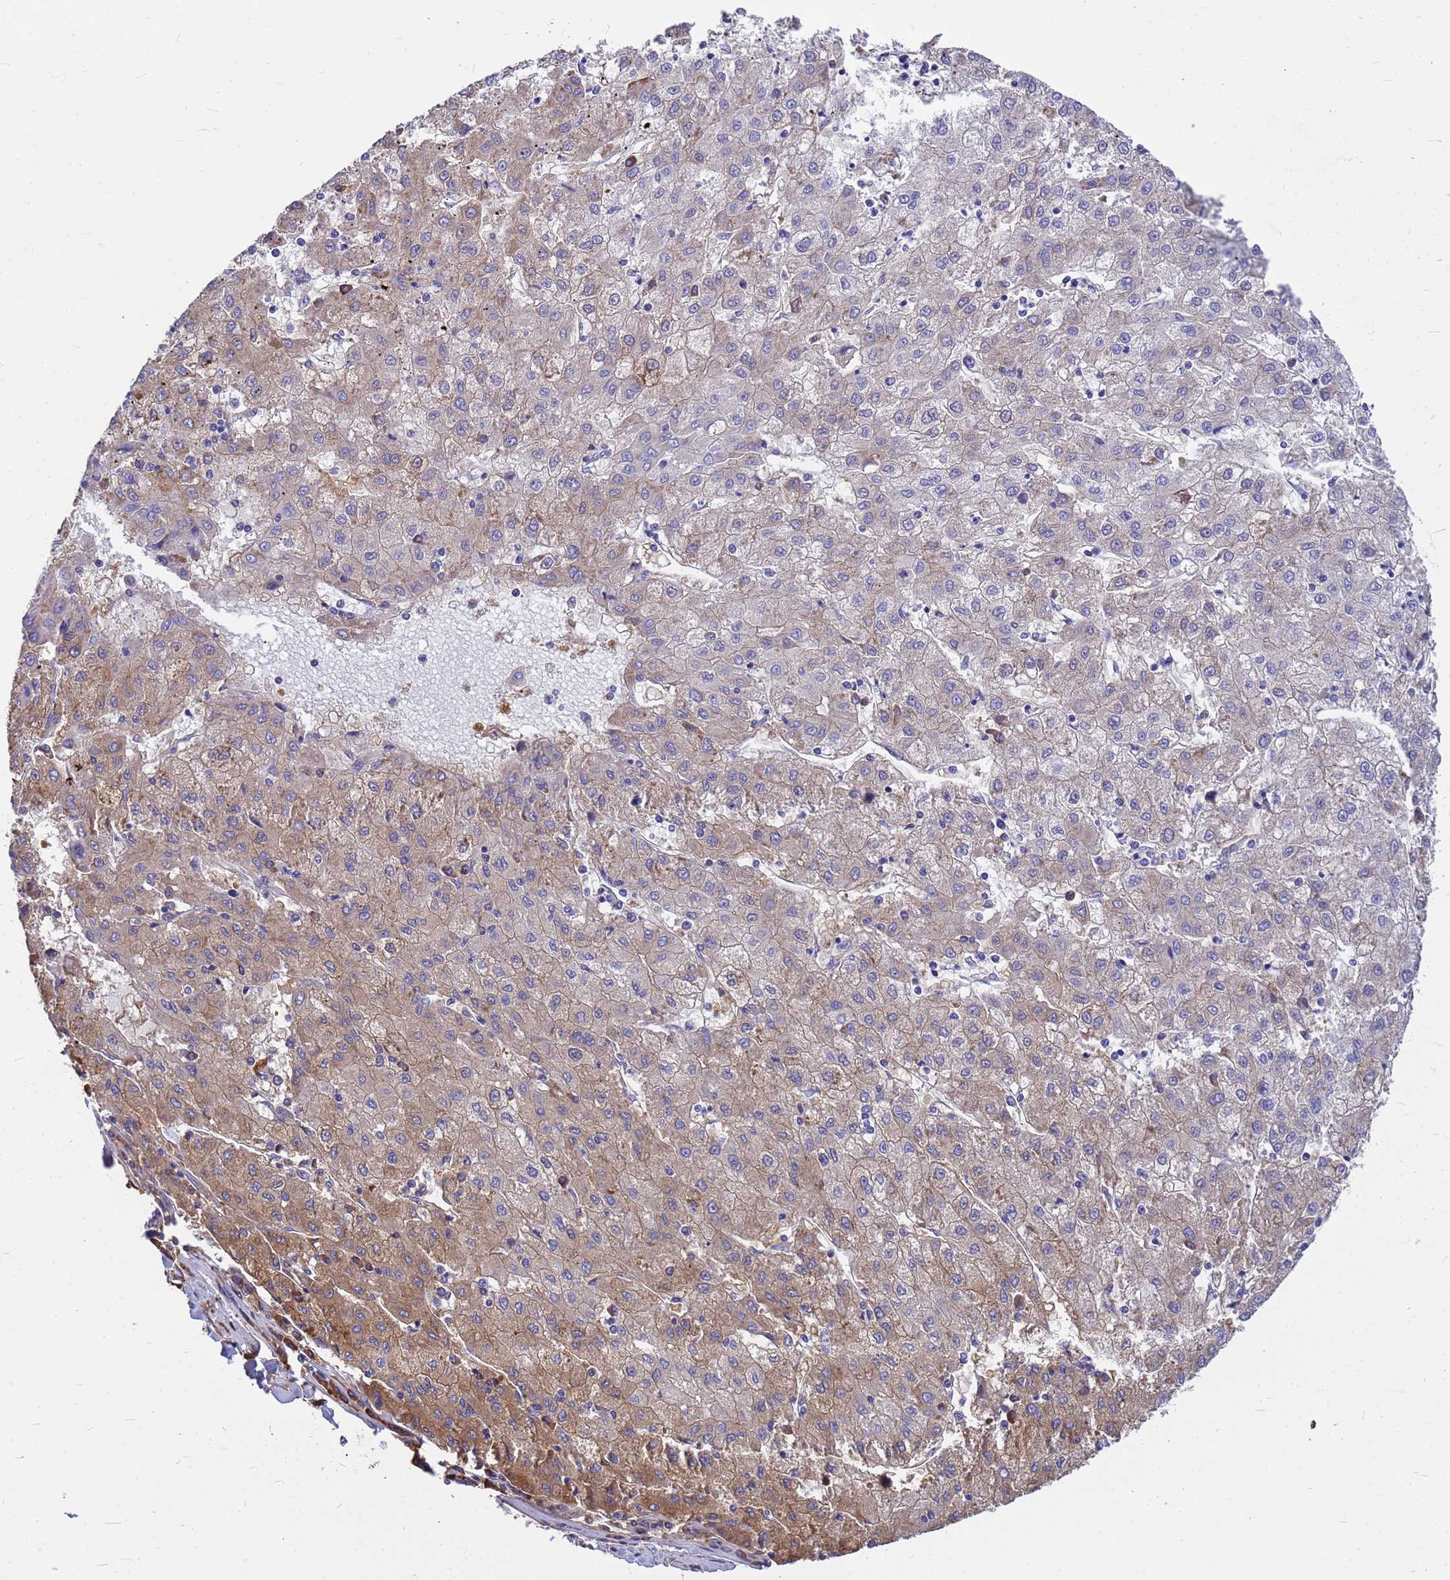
{"staining": {"intensity": "weak", "quantity": "25%-75%", "location": "cytoplasmic/membranous"}, "tissue": "liver cancer", "cell_type": "Tumor cells", "image_type": "cancer", "snomed": [{"axis": "morphology", "description": "Carcinoma, Hepatocellular, NOS"}, {"axis": "topography", "description": "Liver"}], "caption": "Protein staining shows weak cytoplasmic/membranous expression in approximately 25%-75% of tumor cells in liver cancer.", "gene": "GID4", "patient": {"sex": "male", "age": 72}}